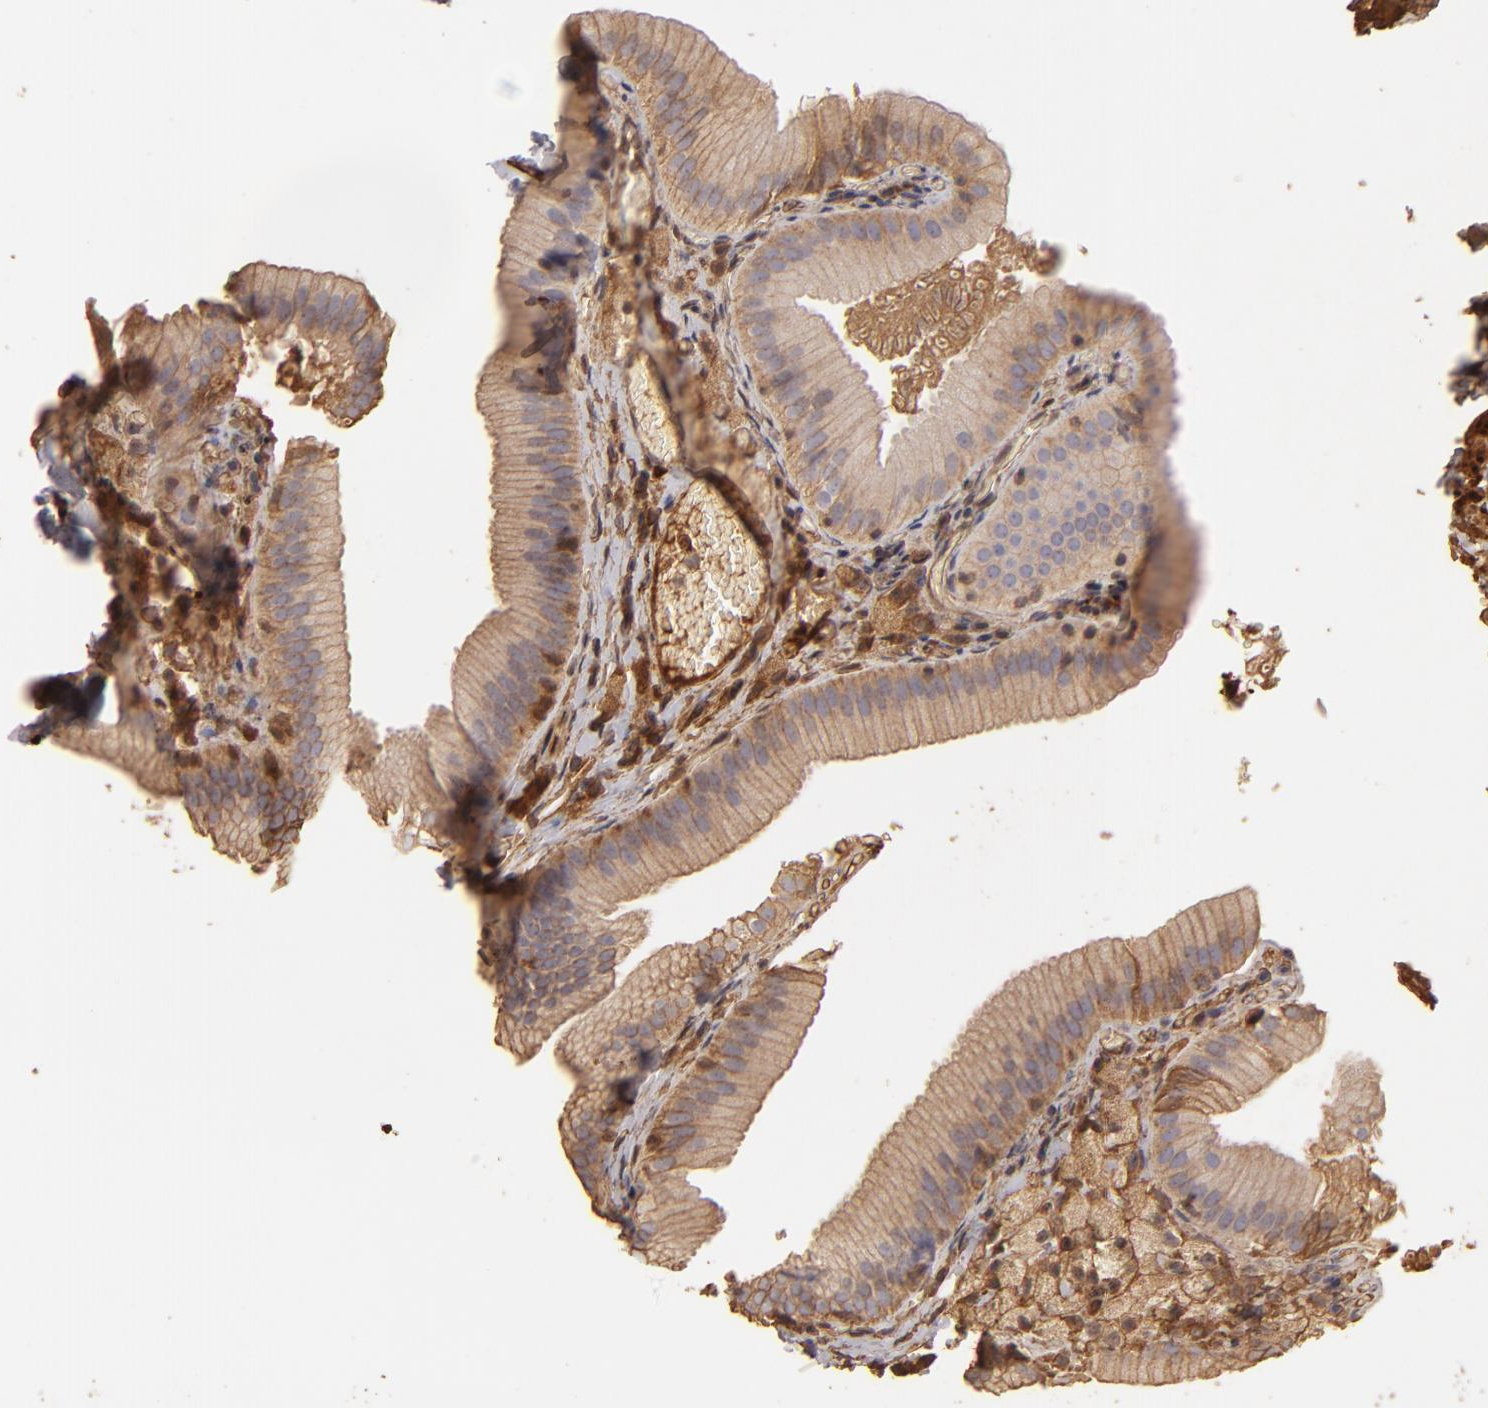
{"staining": {"intensity": "weak", "quantity": ">75%", "location": "cytoplasmic/membranous"}, "tissue": "gallbladder", "cell_type": "Glandular cells", "image_type": "normal", "snomed": [{"axis": "morphology", "description": "Normal tissue, NOS"}, {"axis": "topography", "description": "Gallbladder"}], "caption": "High-magnification brightfield microscopy of normal gallbladder stained with DAB (brown) and counterstained with hematoxylin (blue). glandular cells exhibit weak cytoplasmic/membranous expression is present in about>75% of cells.", "gene": "HSPB6", "patient": {"sex": "female", "age": 24}}